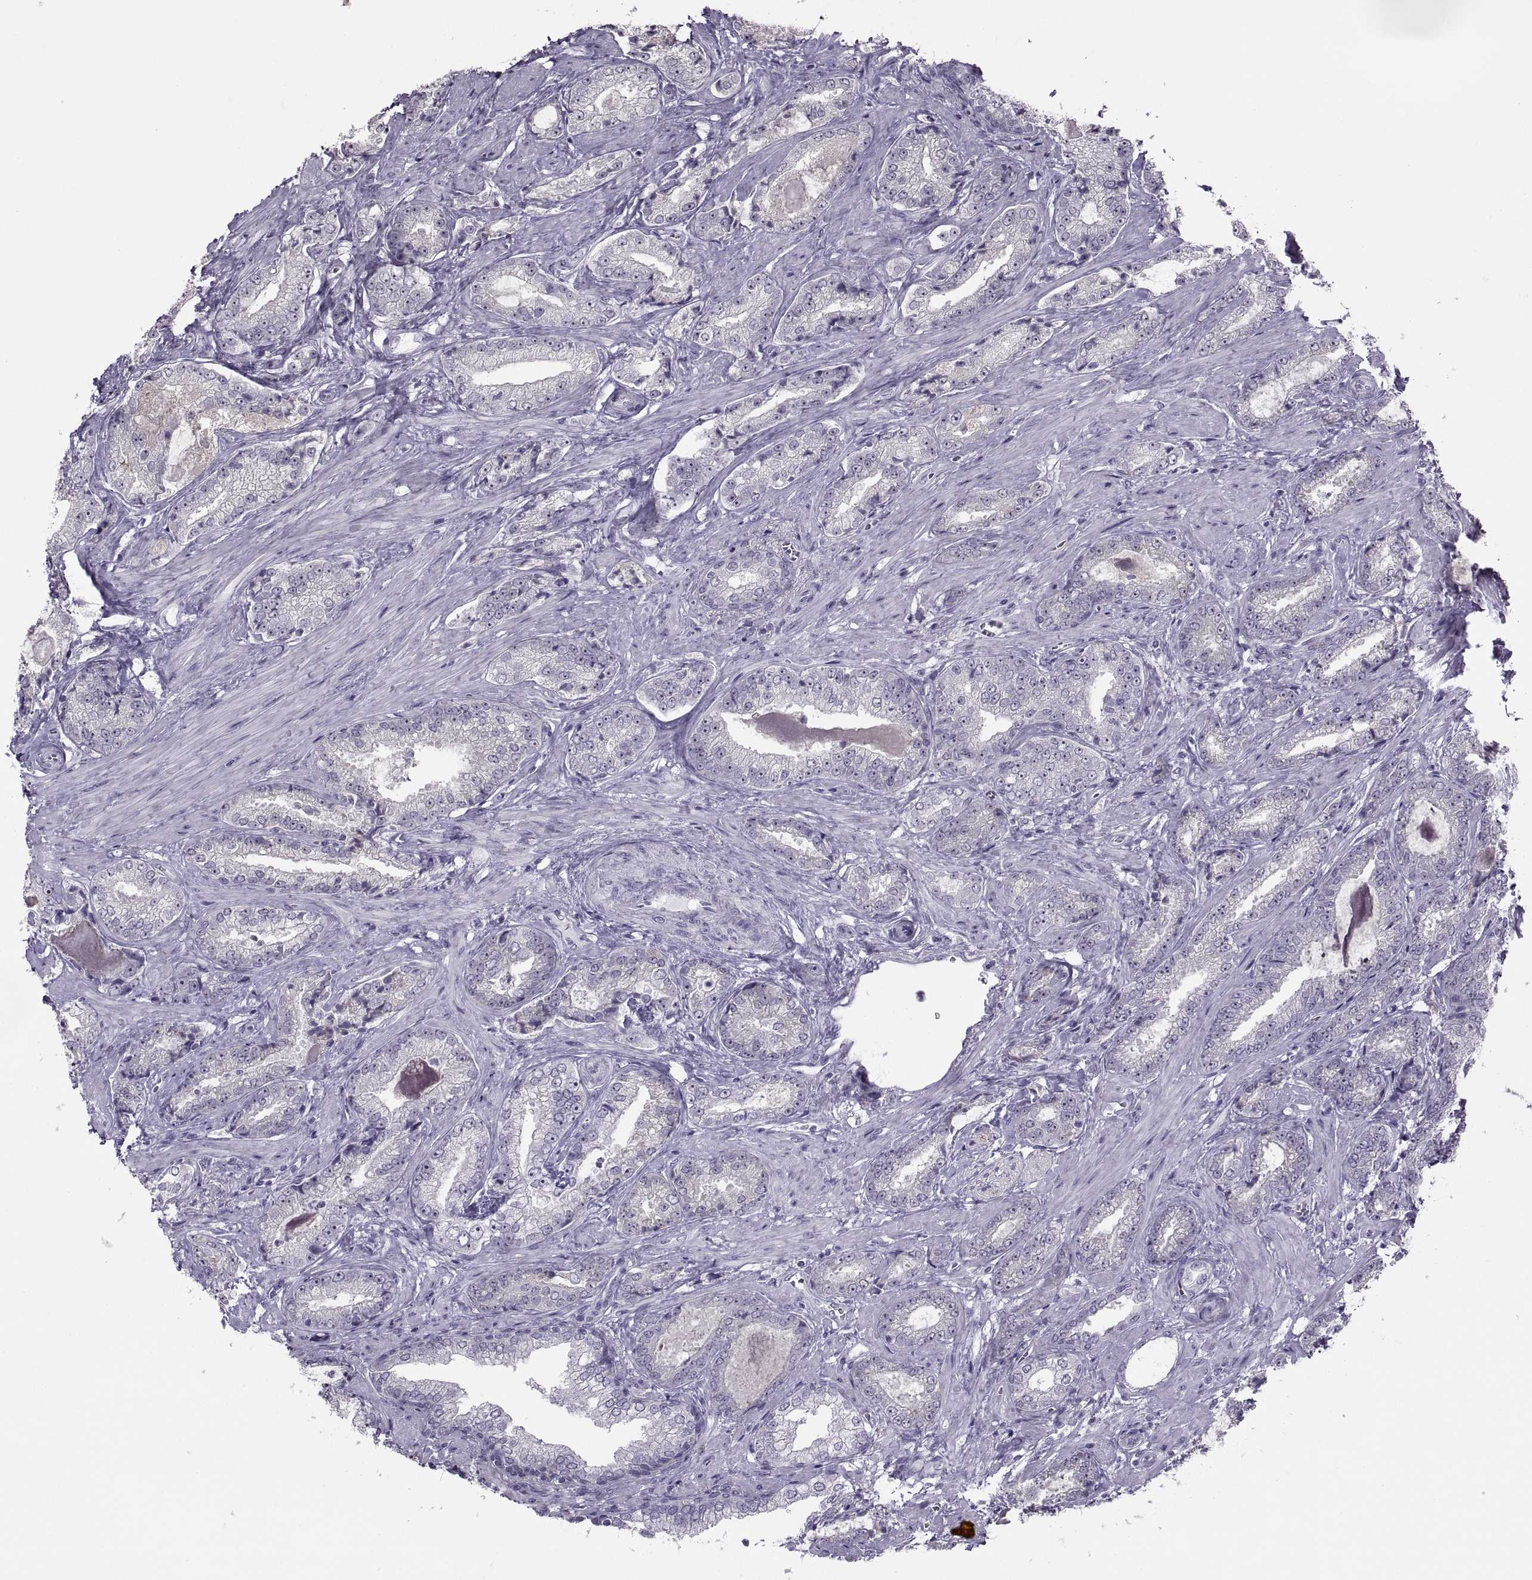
{"staining": {"intensity": "negative", "quantity": "none", "location": "none"}, "tissue": "prostate cancer", "cell_type": "Tumor cells", "image_type": "cancer", "snomed": [{"axis": "morphology", "description": "Adenocarcinoma, Low grade"}, {"axis": "topography", "description": "Prostate"}], "caption": "The image shows no staining of tumor cells in prostate cancer.", "gene": "ASIC2", "patient": {"sex": "male", "age": 61}}